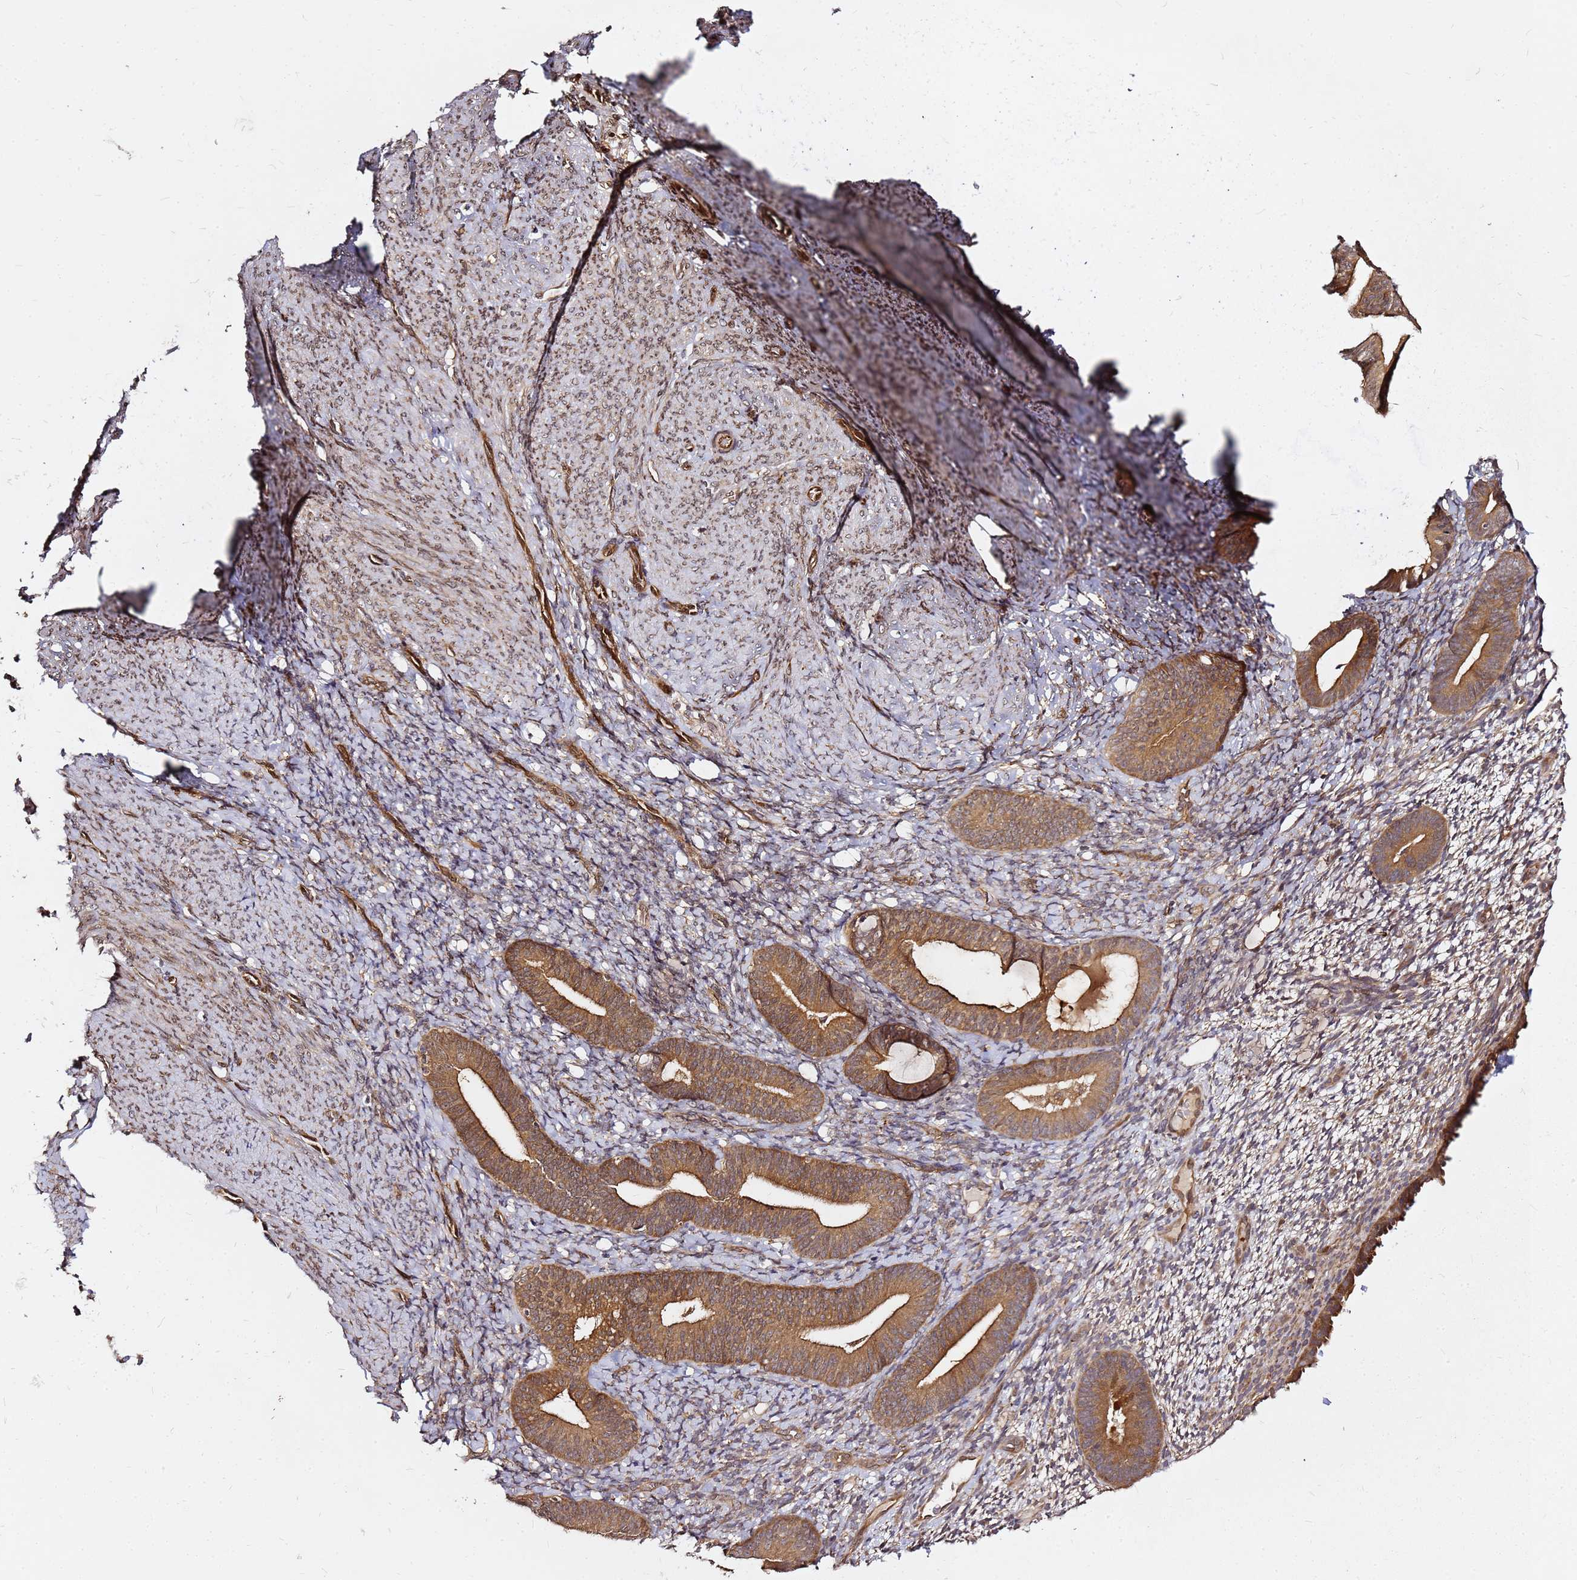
{"staining": {"intensity": "weak", "quantity": "<25%", "location": "nuclear"}, "tissue": "endometrium", "cell_type": "Cells in endometrial stroma", "image_type": "normal", "snomed": [{"axis": "morphology", "description": "Normal tissue, NOS"}, {"axis": "topography", "description": "Endometrium"}], "caption": "IHC of unremarkable endometrium demonstrates no positivity in cells in endometrial stroma.", "gene": "NUDT14", "patient": {"sex": "female", "age": 65}}